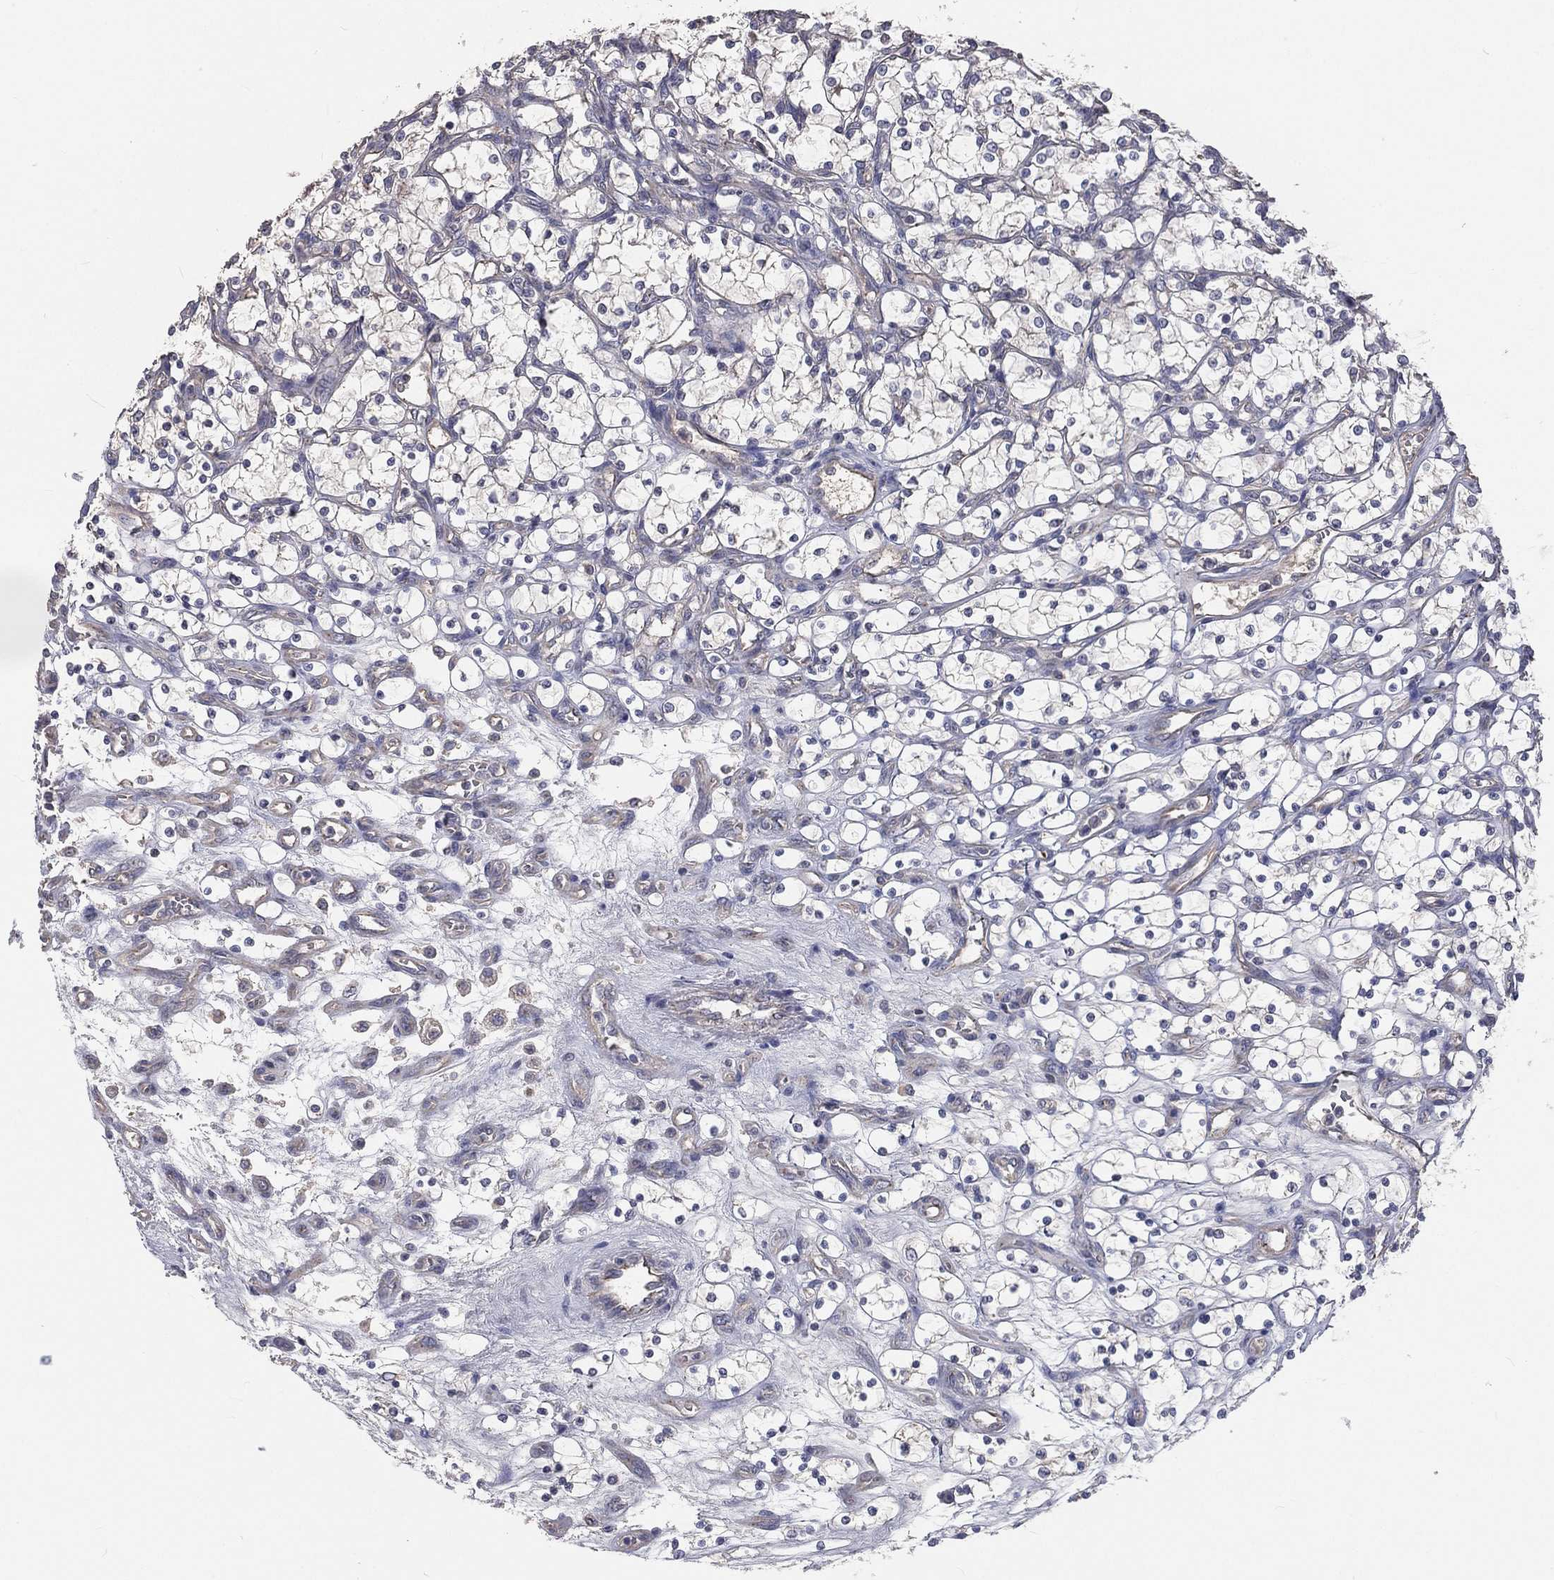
{"staining": {"intensity": "negative", "quantity": "none", "location": "none"}, "tissue": "renal cancer", "cell_type": "Tumor cells", "image_type": "cancer", "snomed": [{"axis": "morphology", "description": "Adenocarcinoma, NOS"}, {"axis": "topography", "description": "Kidney"}], "caption": "There is no significant positivity in tumor cells of renal cancer.", "gene": "CROCC", "patient": {"sex": "female", "age": 69}}